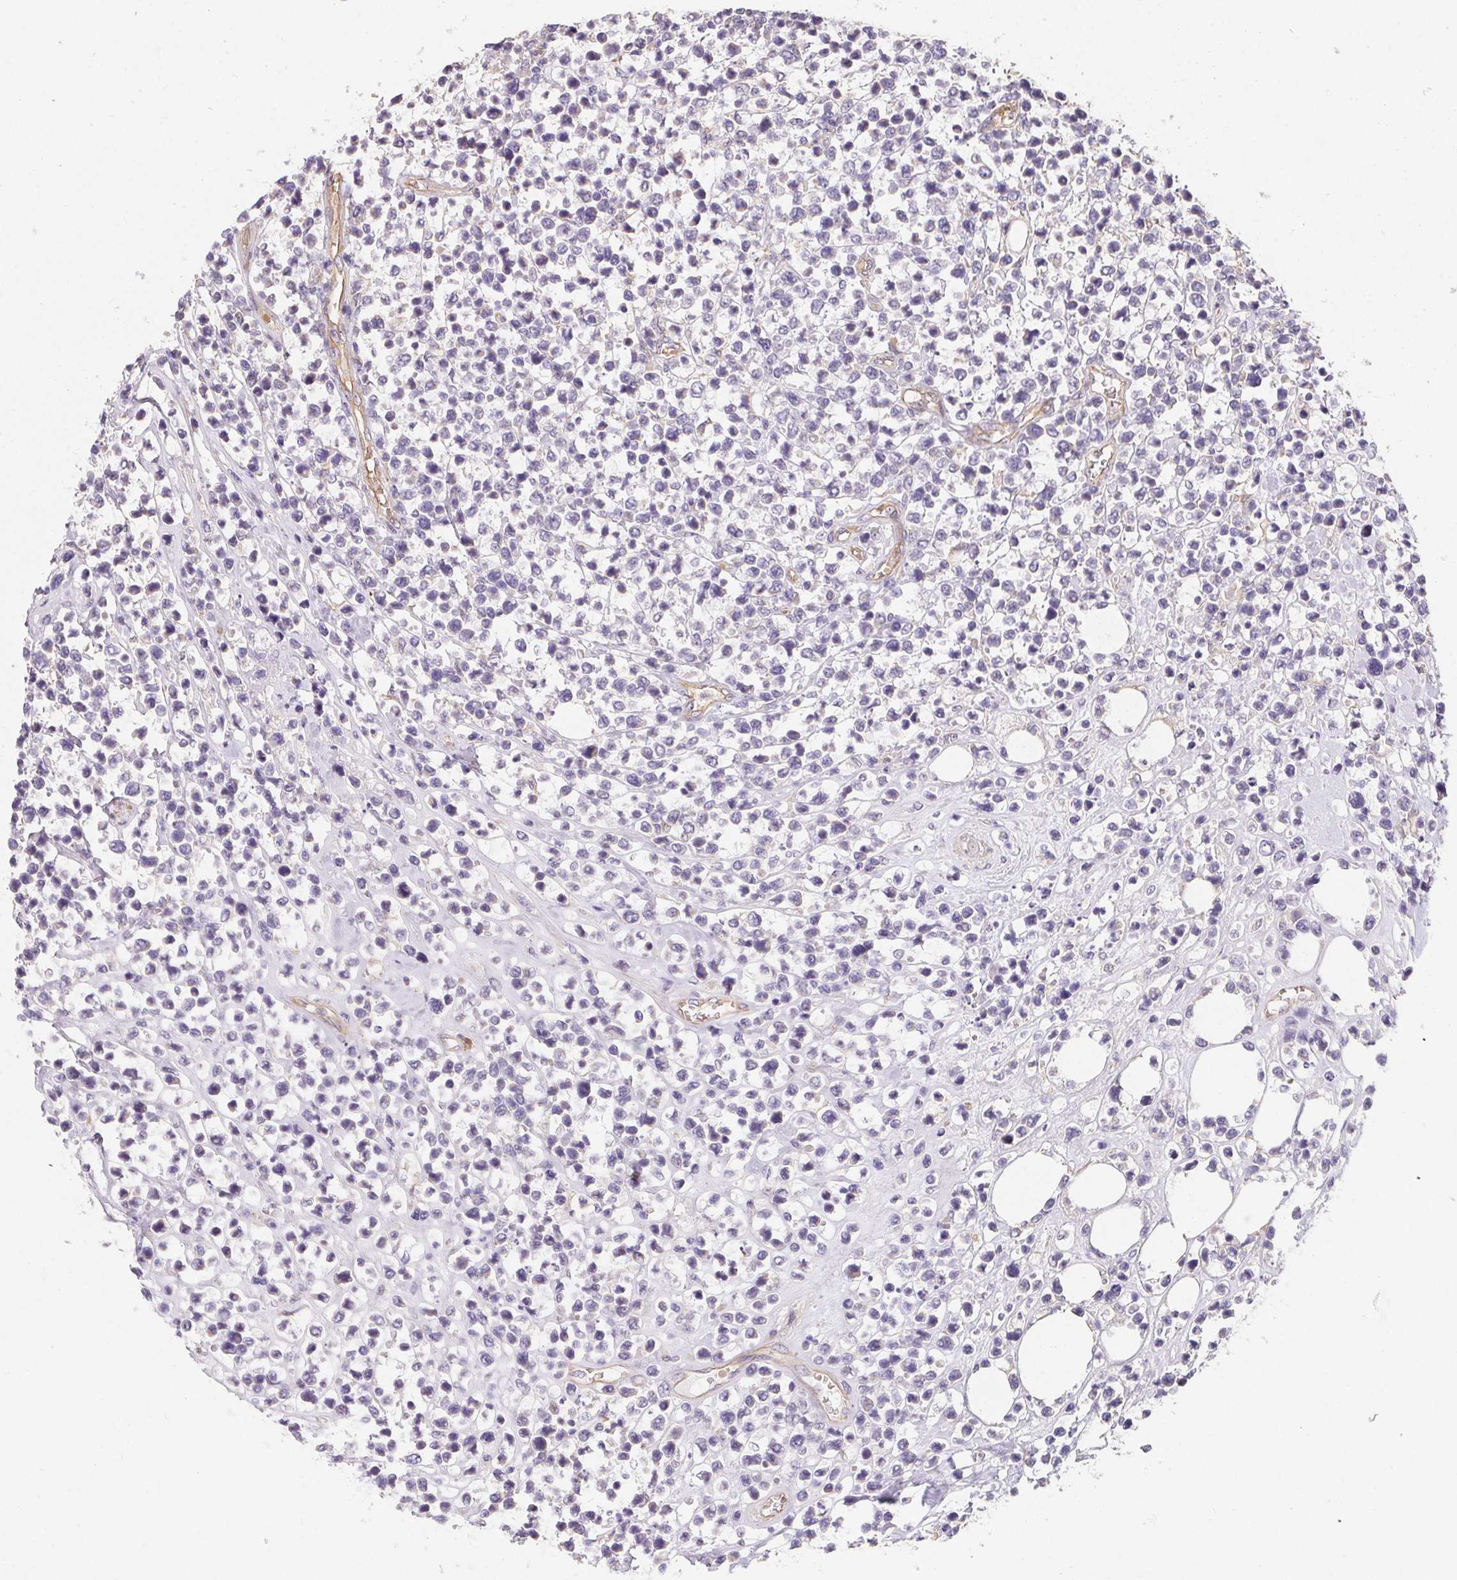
{"staining": {"intensity": "negative", "quantity": "none", "location": "none"}, "tissue": "lymphoma", "cell_type": "Tumor cells", "image_type": "cancer", "snomed": [{"axis": "morphology", "description": "Malignant lymphoma, non-Hodgkin's type, High grade"}, {"axis": "topography", "description": "Soft tissue"}], "caption": "An immunohistochemistry (IHC) micrograph of lymphoma is shown. There is no staining in tumor cells of lymphoma. (DAB (3,3'-diaminobenzidine) immunohistochemistry (IHC), high magnification).", "gene": "TBKBP1", "patient": {"sex": "female", "age": 56}}